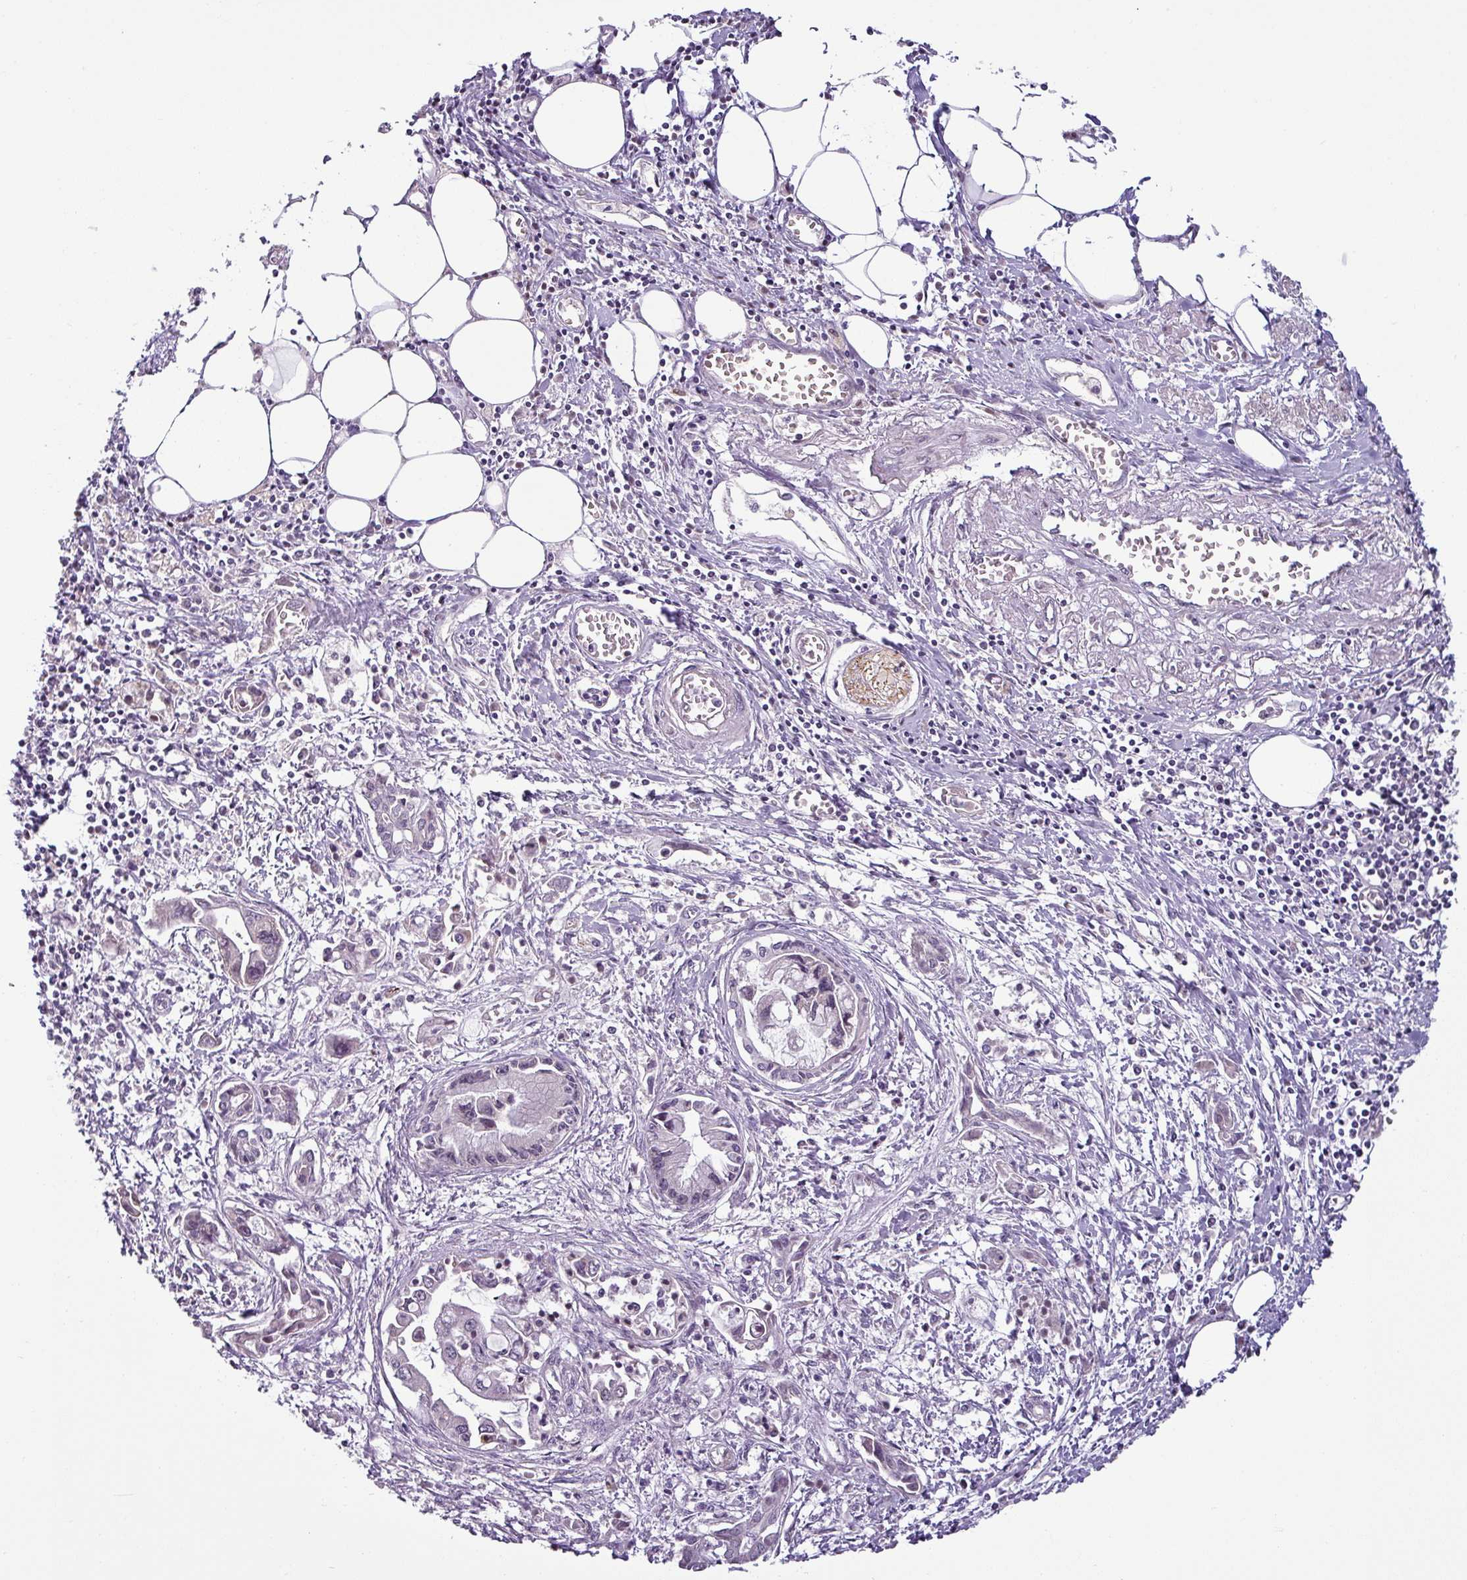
{"staining": {"intensity": "negative", "quantity": "none", "location": "none"}, "tissue": "pancreatic cancer", "cell_type": "Tumor cells", "image_type": "cancer", "snomed": [{"axis": "morphology", "description": "Adenocarcinoma, NOS"}, {"axis": "topography", "description": "Pancreas"}], "caption": "IHC histopathology image of pancreatic cancer (adenocarcinoma) stained for a protein (brown), which shows no positivity in tumor cells.", "gene": "OR52D1", "patient": {"sex": "male", "age": 84}}